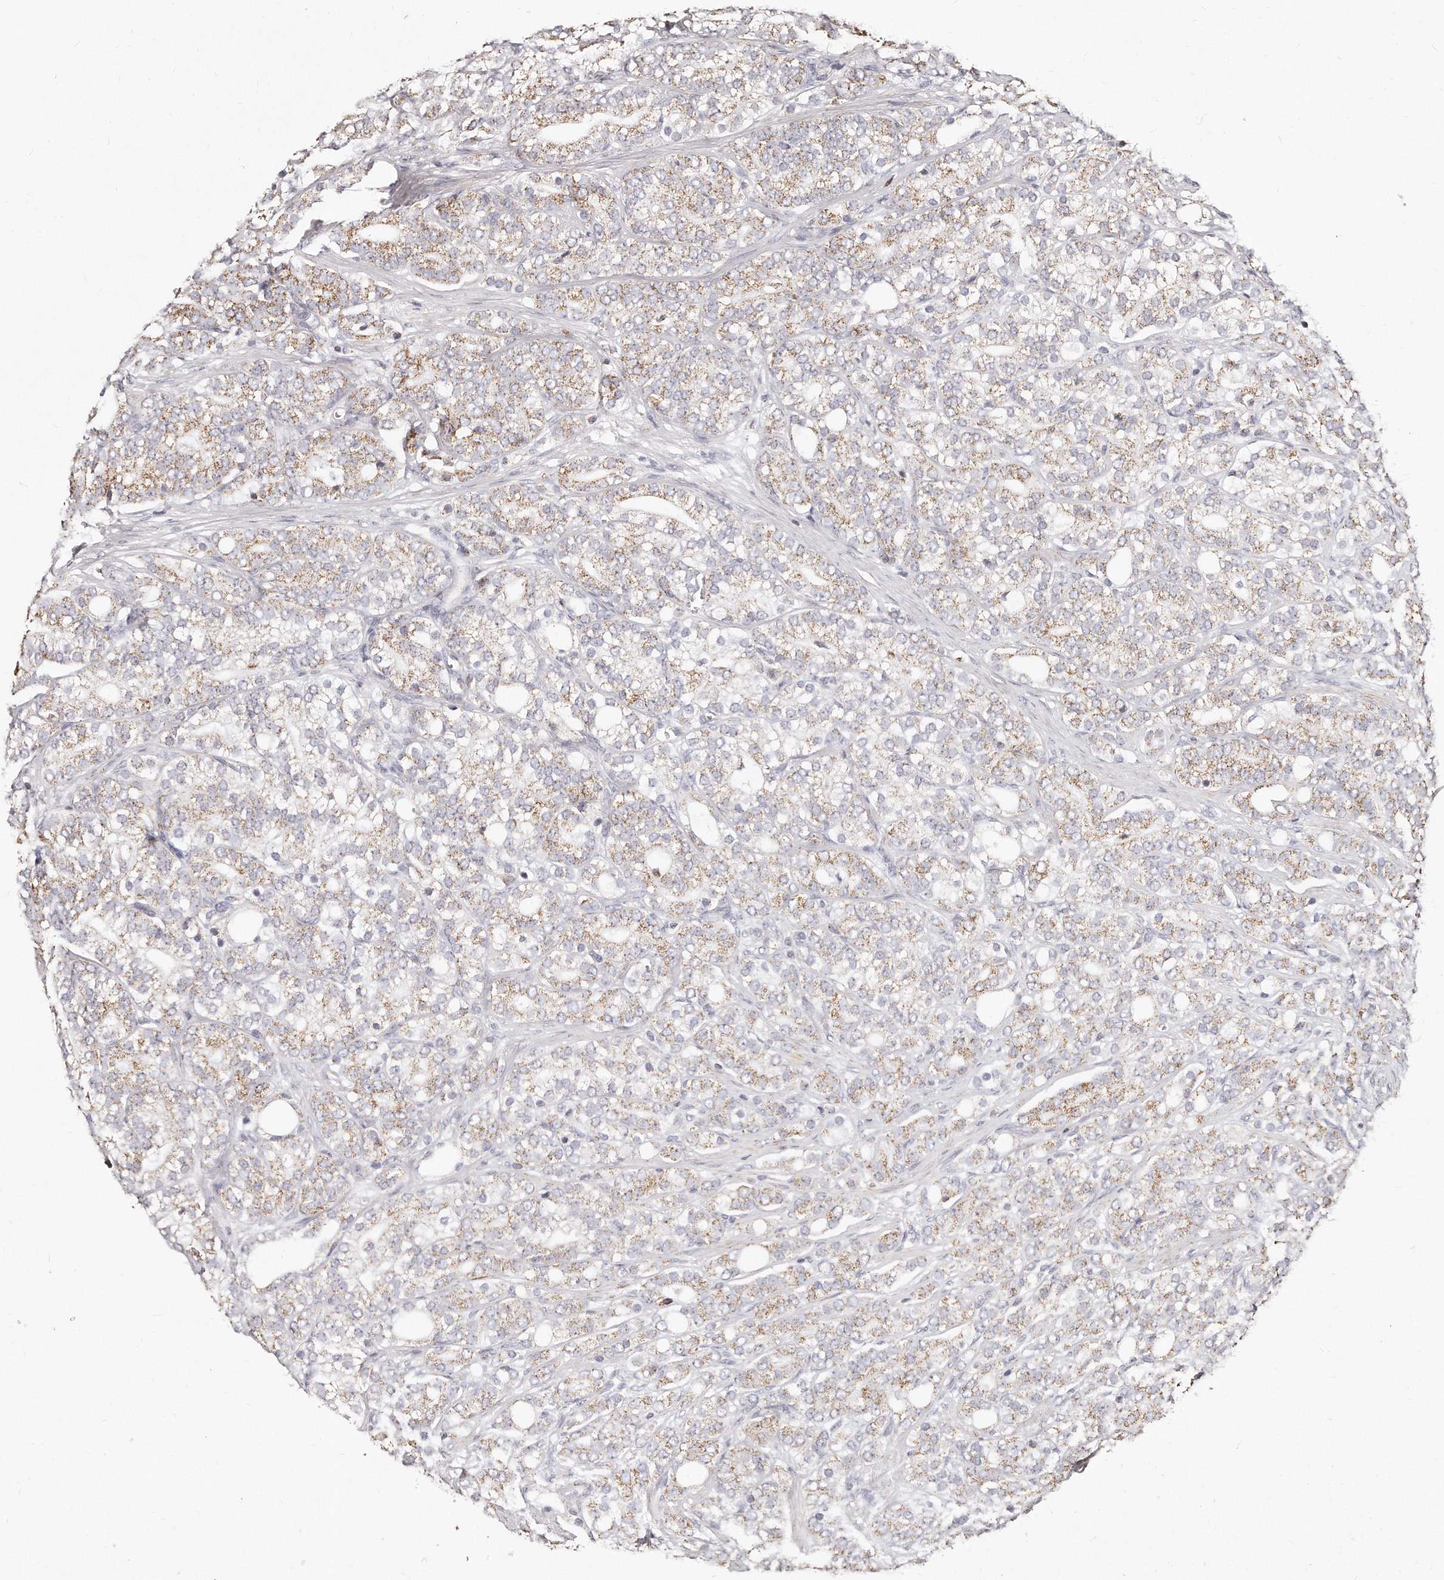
{"staining": {"intensity": "weak", "quantity": ">75%", "location": "cytoplasmic/membranous"}, "tissue": "prostate cancer", "cell_type": "Tumor cells", "image_type": "cancer", "snomed": [{"axis": "morphology", "description": "Adenocarcinoma, High grade"}, {"axis": "topography", "description": "Prostate"}], "caption": "Protein positivity by immunohistochemistry (IHC) displays weak cytoplasmic/membranous expression in about >75% of tumor cells in high-grade adenocarcinoma (prostate).", "gene": "RTKN", "patient": {"sex": "male", "age": 57}}